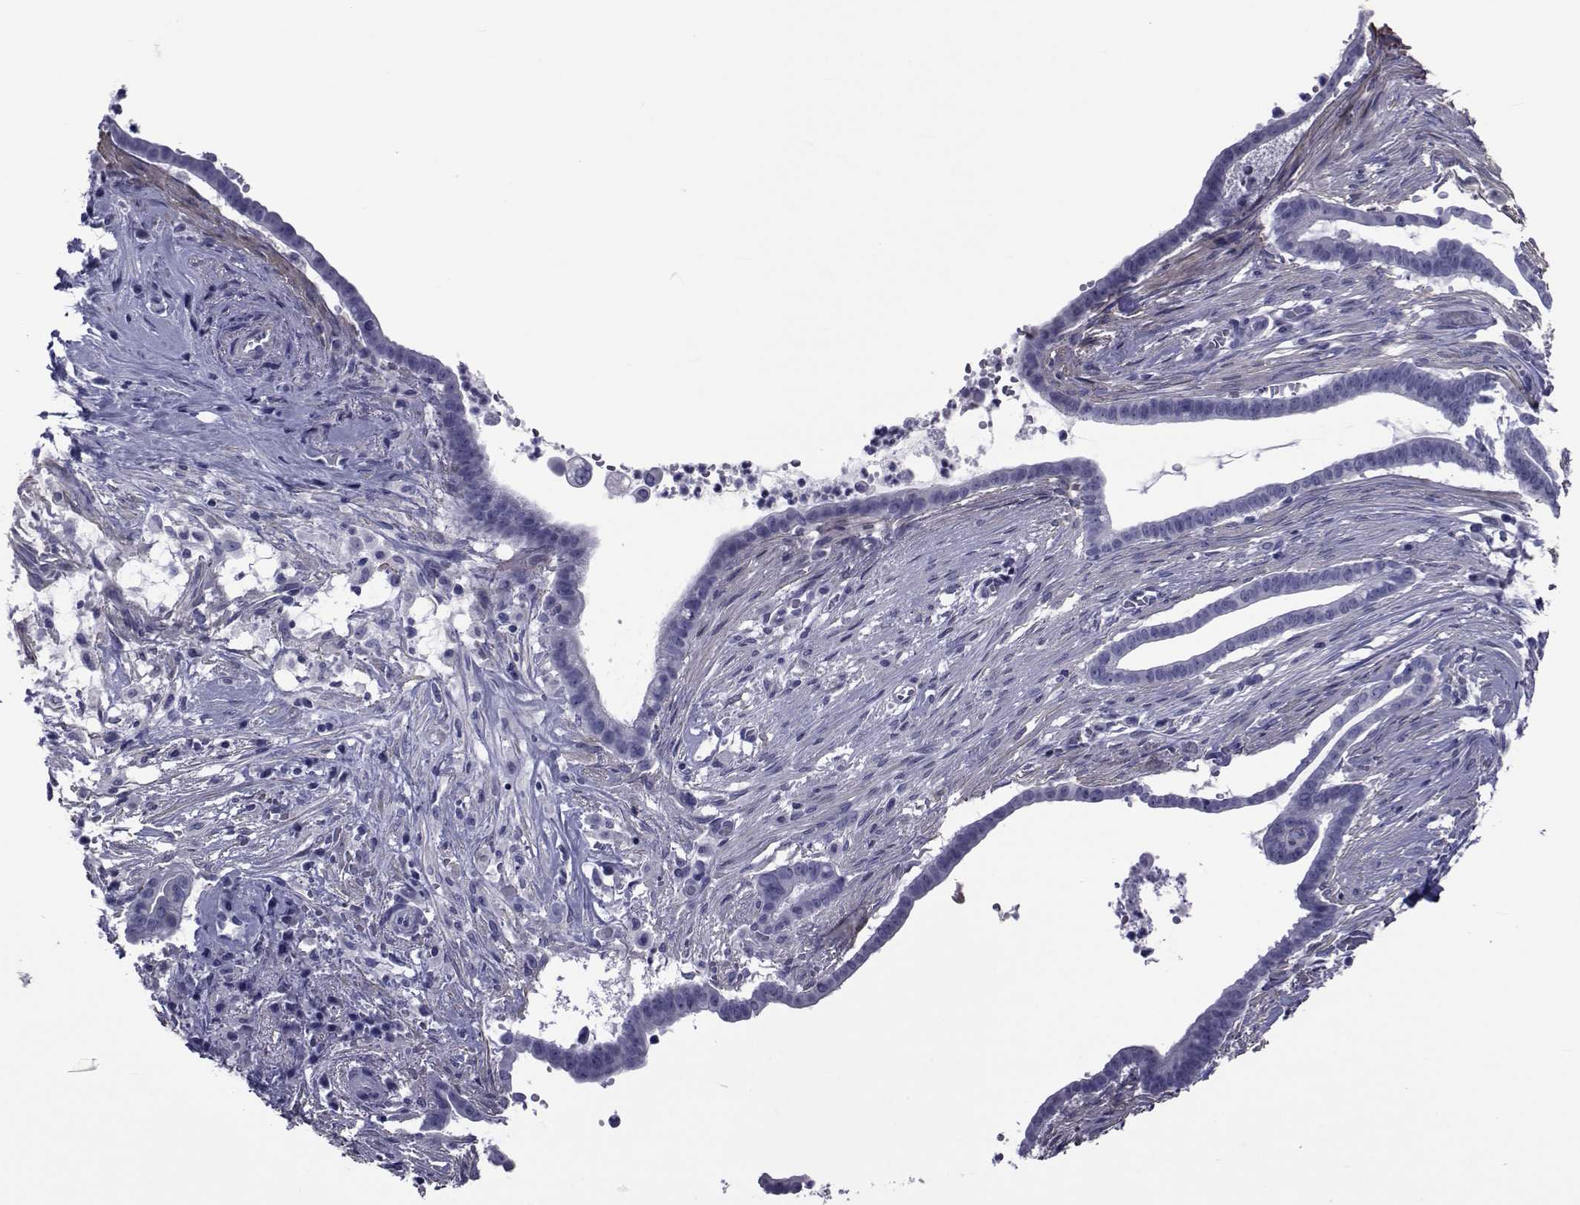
{"staining": {"intensity": "negative", "quantity": "none", "location": "none"}, "tissue": "pancreatic cancer", "cell_type": "Tumor cells", "image_type": "cancer", "snomed": [{"axis": "morphology", "description": "Adenocarcinoma, NOS"}, {"axis": "topography", "description": "Pancreas"}], "caption": "Immunohistochemistry (IHC) micrograph of neoplastic tissue: pancreatic cancer stained with DAB displays no significant protein staining in tumor cells.", "gene": "GKAP1", "patient": {"sex": "male", "age": 61}}